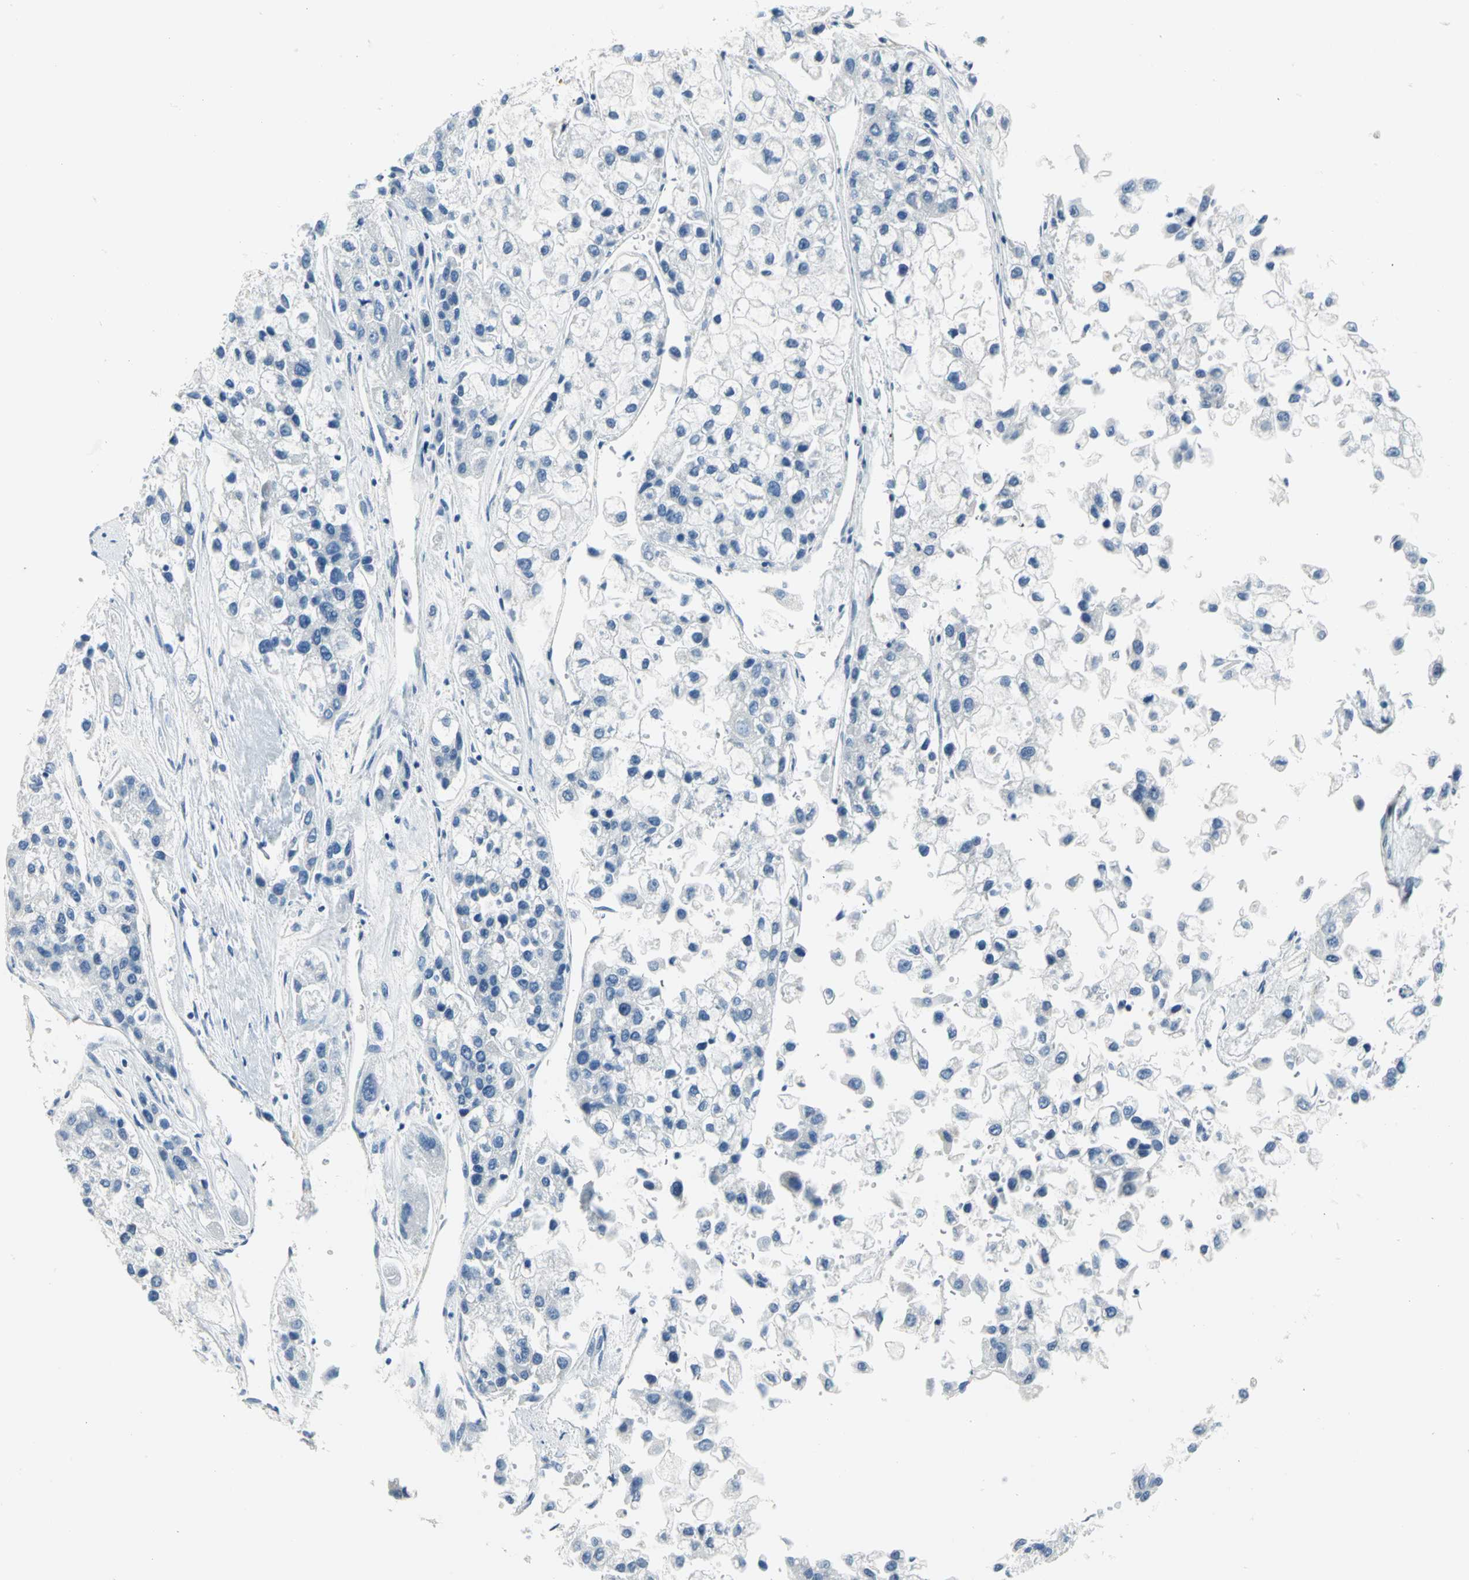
{"staining": {"intensity": "negative", "quantity": "none", "location": "none"}, "tissue": "liver cancer", "cell_type": "Tumor cells", "image_type": "cancer", "snomed": [{"axis": "morphology", "description": "Carcinoma, Hepatocellular, NOS"}, {"axis": "topography", "description": "Liver"}], "caption": "There is no significant expression in tumor cells of hepatocellular carcinoma (liver).", "gene": "ALOX15", "patient": {"sex": "female", "age": 66}}